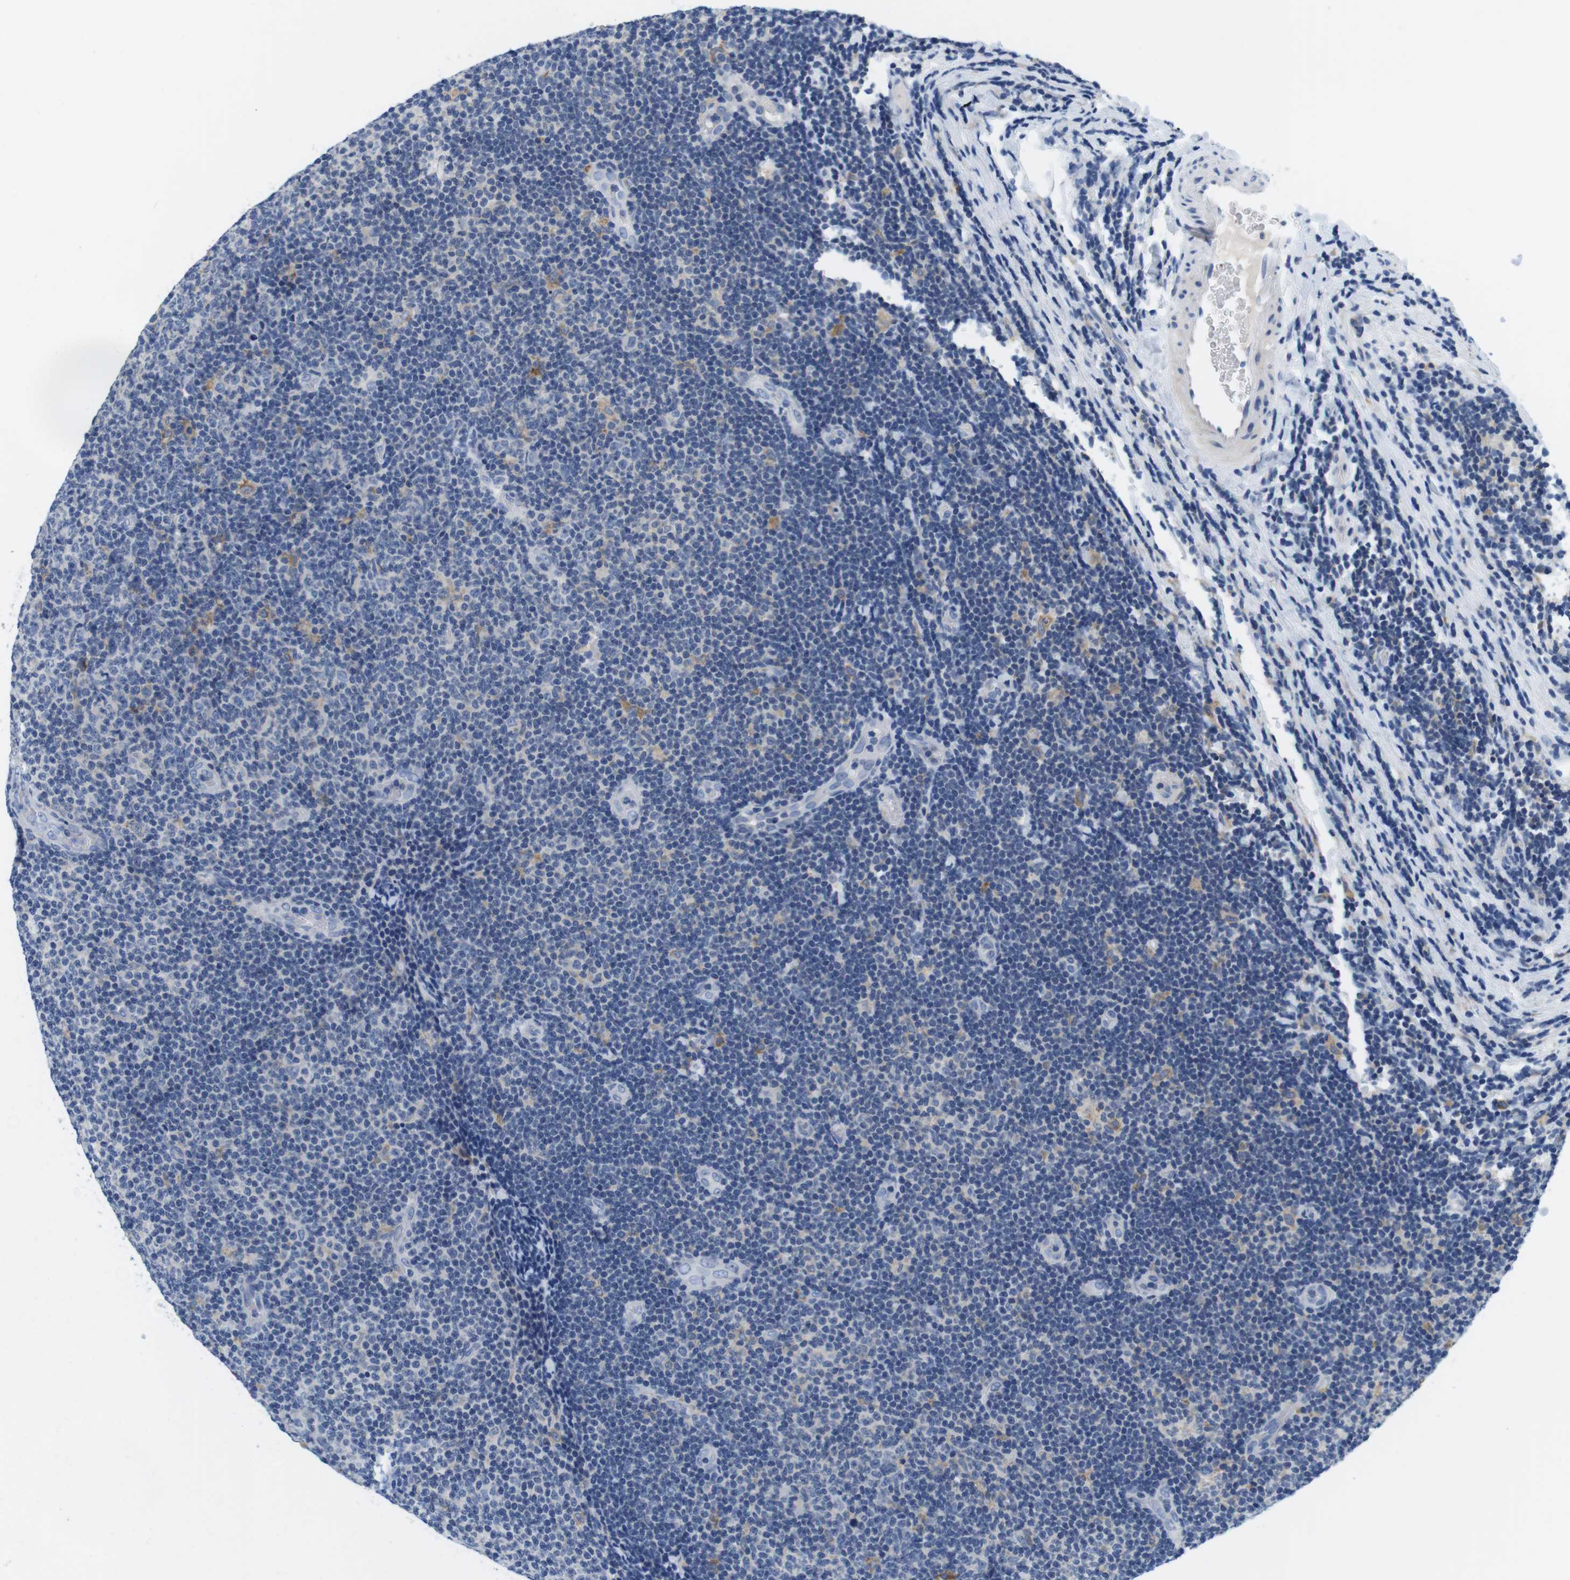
{"staining": {"intensity": "negative", "quantity": "none", "location": "none"}, "tissue": "lymphoma", "cell_type": "Tumor cells", "image_type": "cancer", "snomed": [{"axis": "morphology", "description": "Malignant lymphoma, non-Hodgkin's type, Low grade"}, {"axis": "topography", "description": "Lymph node"}], "caption": "Lymphoma stained for a protein using IHC displays no expression tumor cells.", "gene": "CNGA2", "patient": {"sex": "male", "age": 83}}